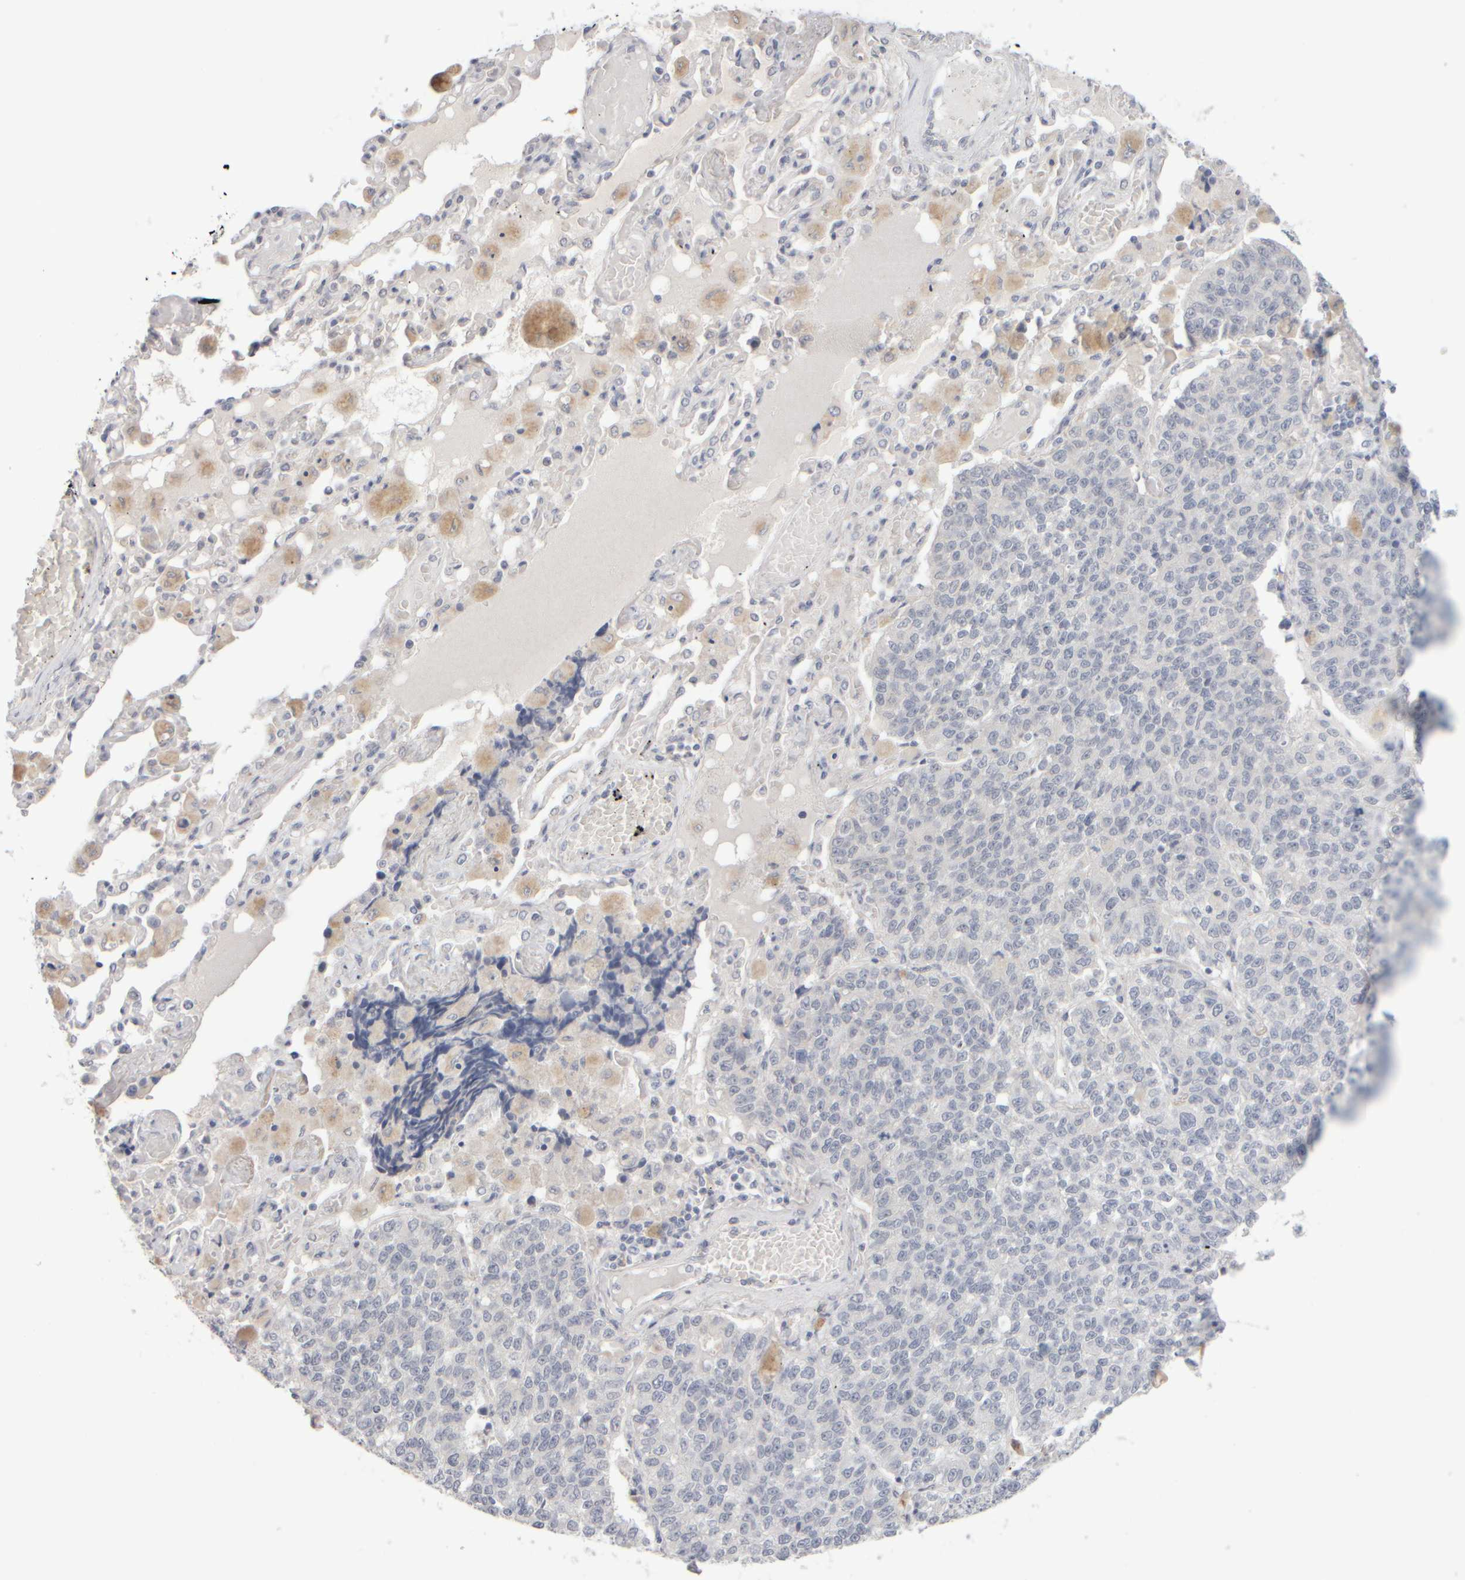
{"staining": {"intensity": "negative", "quantity": "none", "location": "none"}, "tissue": "lung cancer", "cell_type": "Tumor cells", "image_type": "cancer", "snomed": [{"axis": "morphology", "description": "Adenocarcinoma, NOS"}, {"axis": "topography", "description": "Lung"}], "caption": "Tumor cells show no significant positivity in lung cancer.", "gene": "ZNF112", "patient": {"sex": "male", "age": 49}}